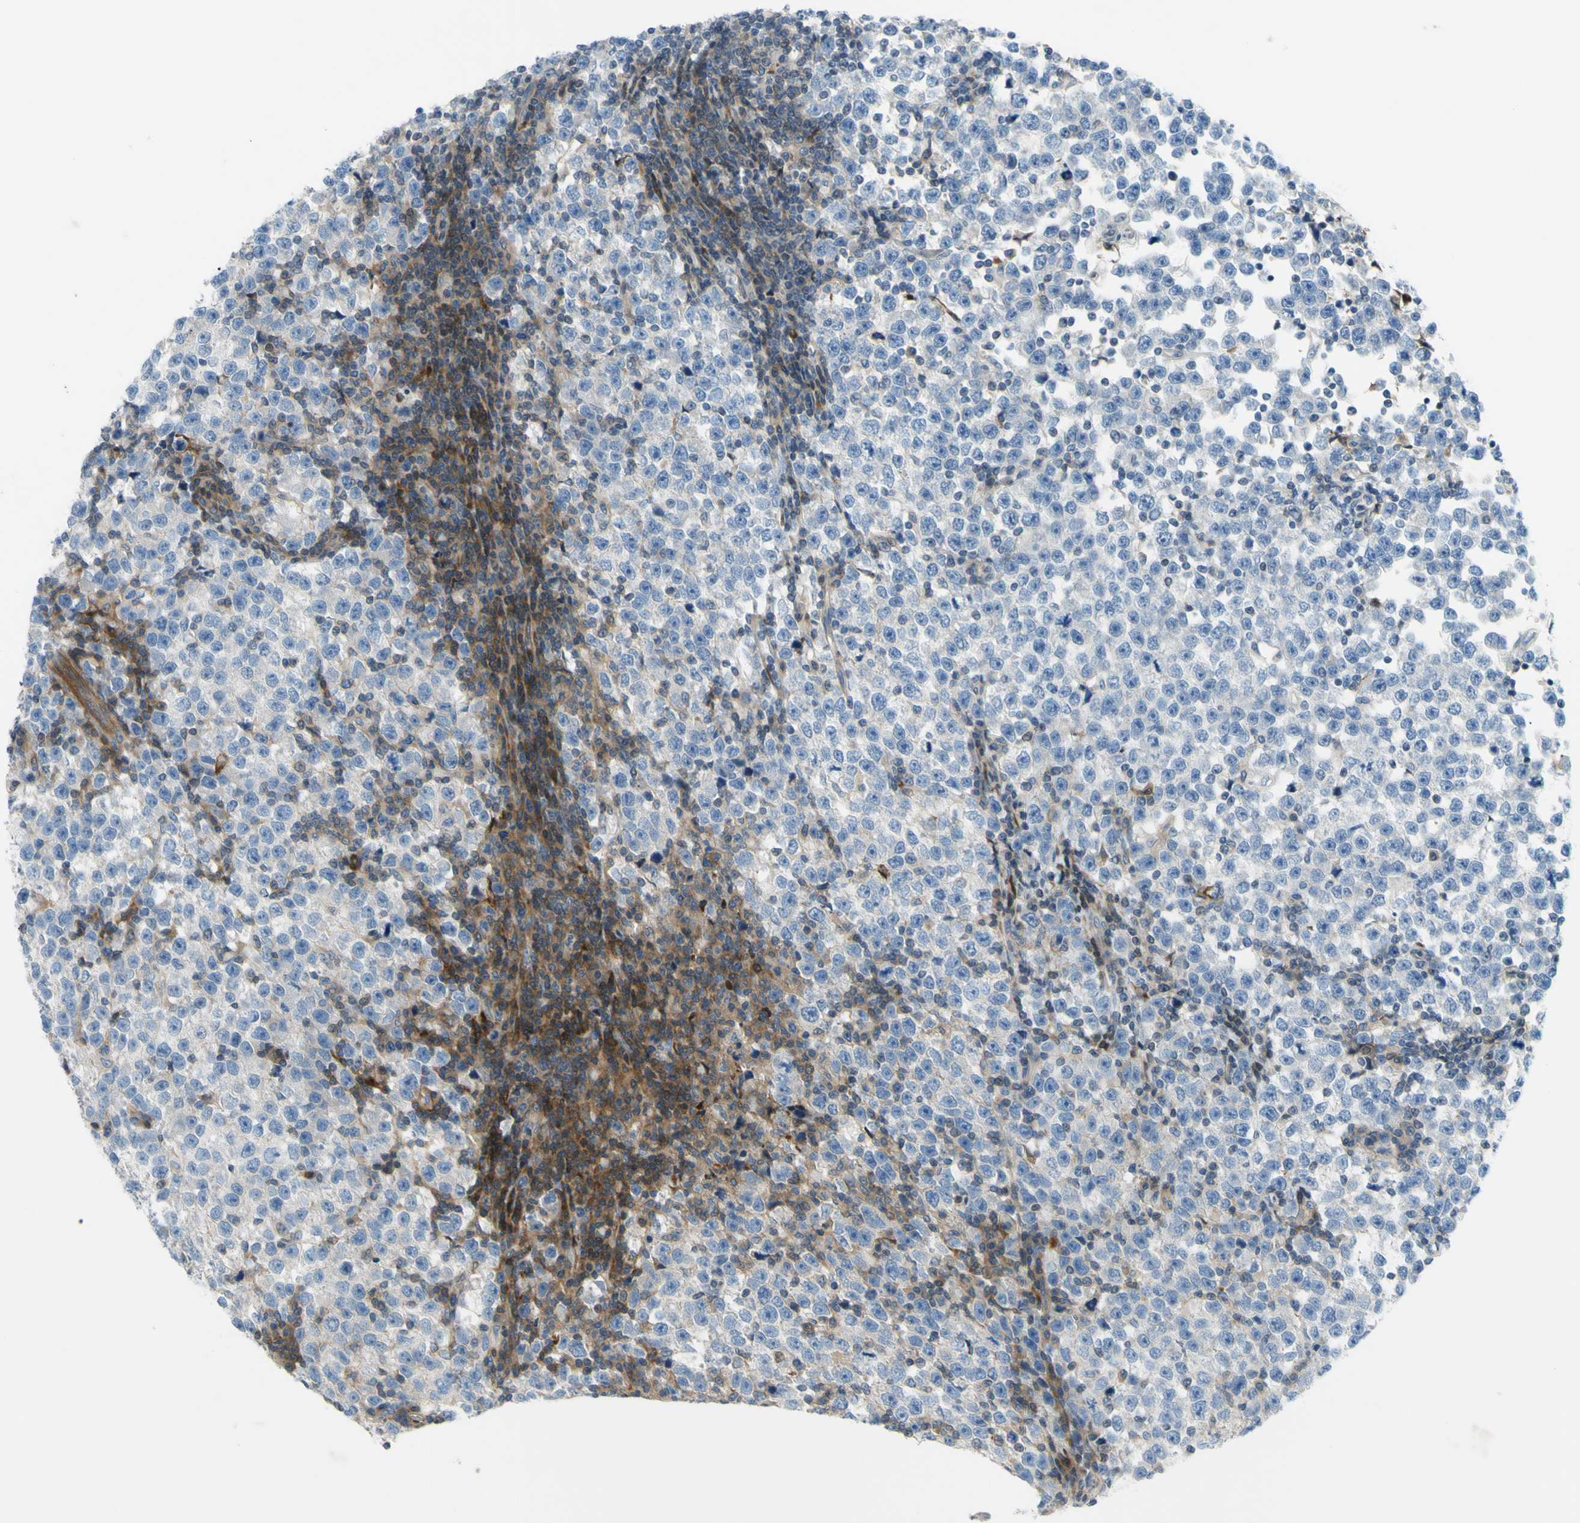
{"staining": {"intensity": "negative", "quantity": "none", "location": "none"}, "tissue": "testis cancer", "cell_type": "Tumor cells", "image_type": "cancer", "snomed": [{"axis": "morphology", "description": "Seminoma, NOS"}, {"axis": "topography", "description": "Testis"}], "caption": "Micrograph shows no protein positivity in tumor cells of testis cancer tissue.", "gene": "PAK2", "patient": {"sex": "male", "age": 43}}